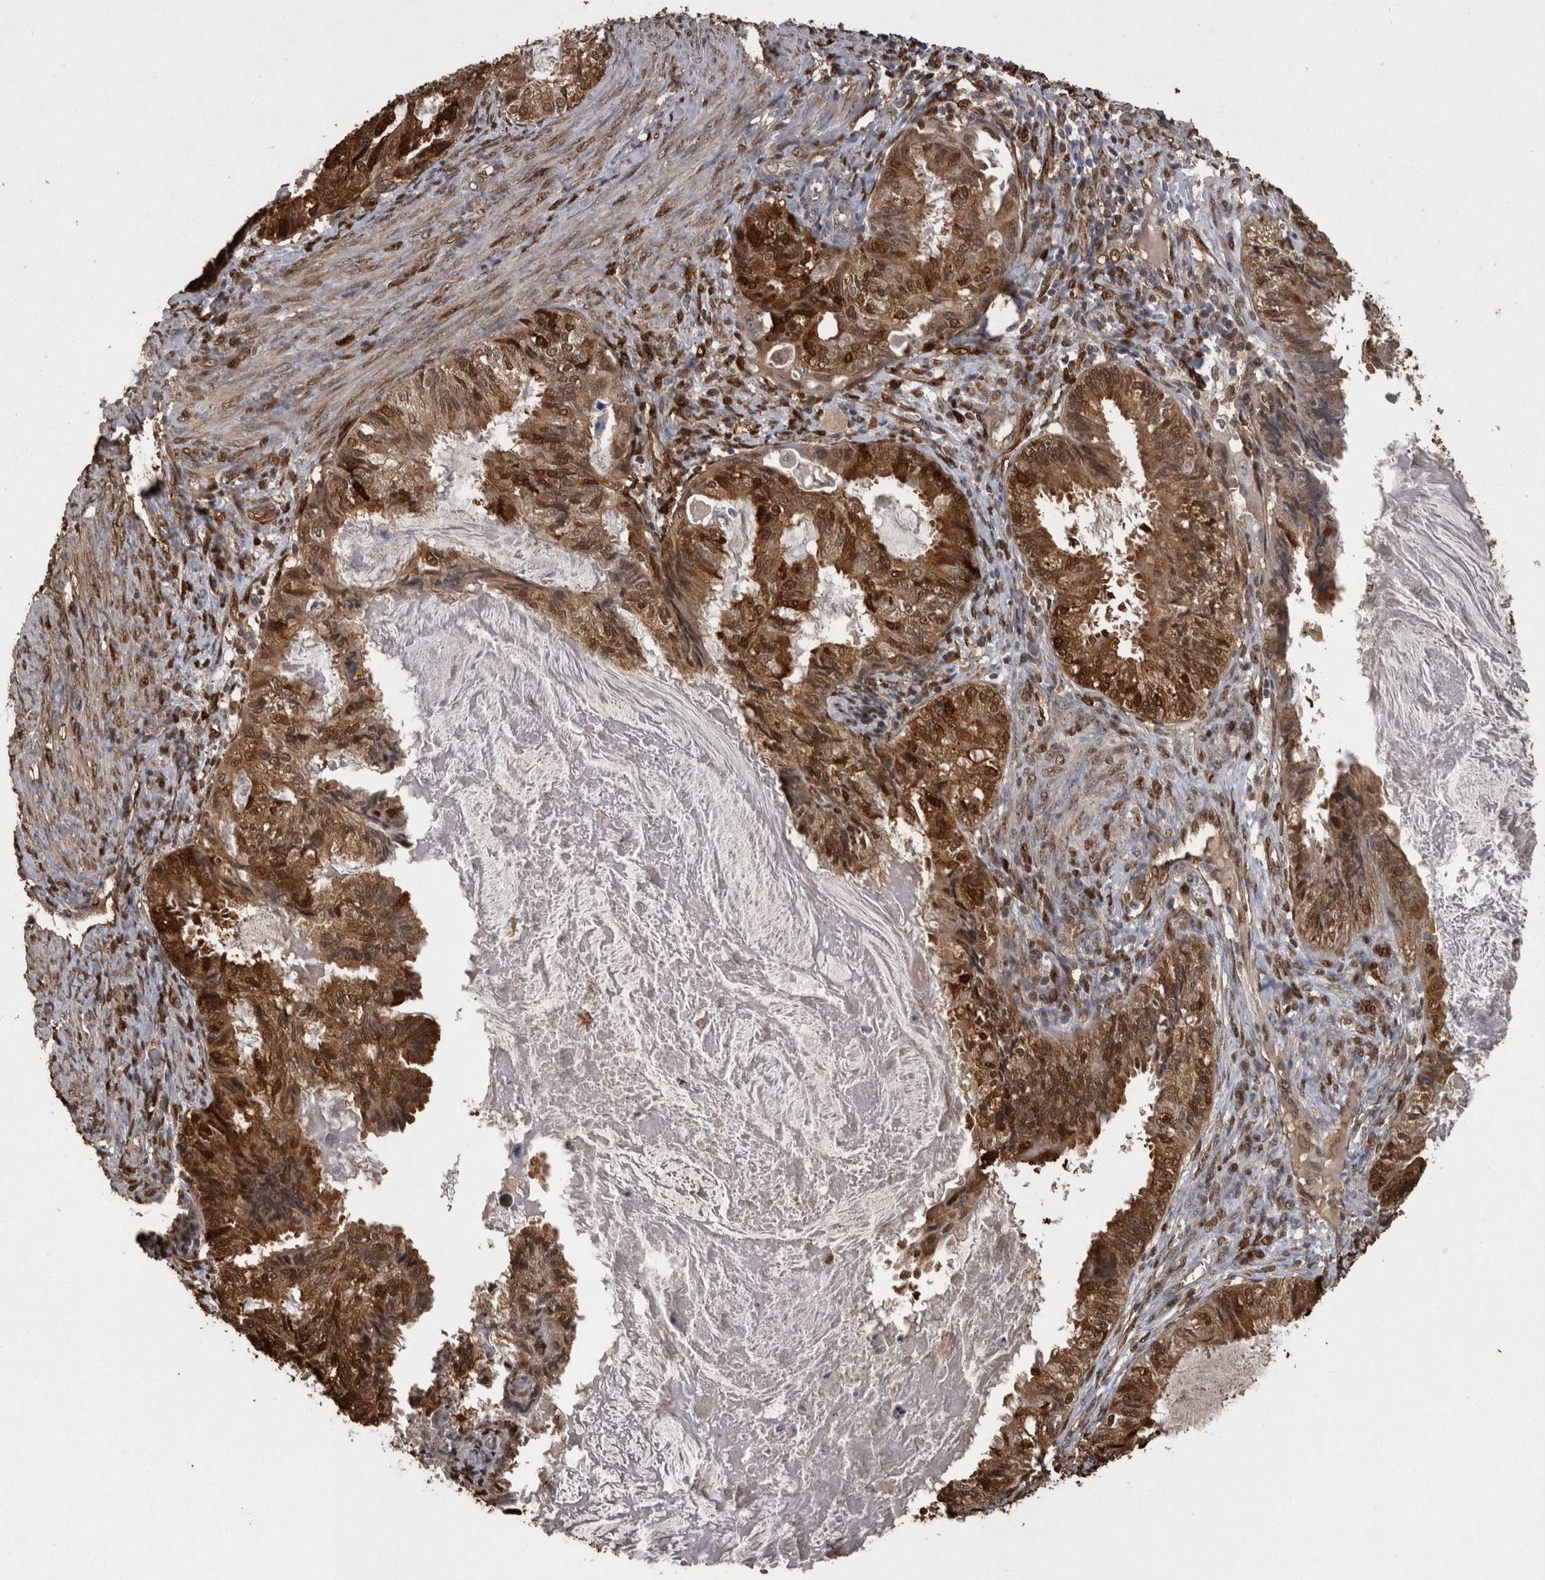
{"staining": {"intensity": "strong", "quantity": ">75%", "location": "cytoplasmic/membranous,nuclear"}, "tissue": "cervical cancer", "cell_type": "Tumor cells", "image_type": "cancer", "snomed": [{"axis": "morphology", "description": "Normal tissue, NOS"}, {"axis": "morphology", "description": "Adenocarcinoma, NOS"}, {"axis": "topography", "description": "Cervix"}, {"axis": "topography", "description": "Endometrium"}], "caption": "Strong cytoplasmic/membranous and nuclear expression for a protein is present in about >75% of tumor cells of cervical cancer (adenocarcinoma) using IHC.", "gene": "LXN", "patient": {"sex": "female", "age": 86}}